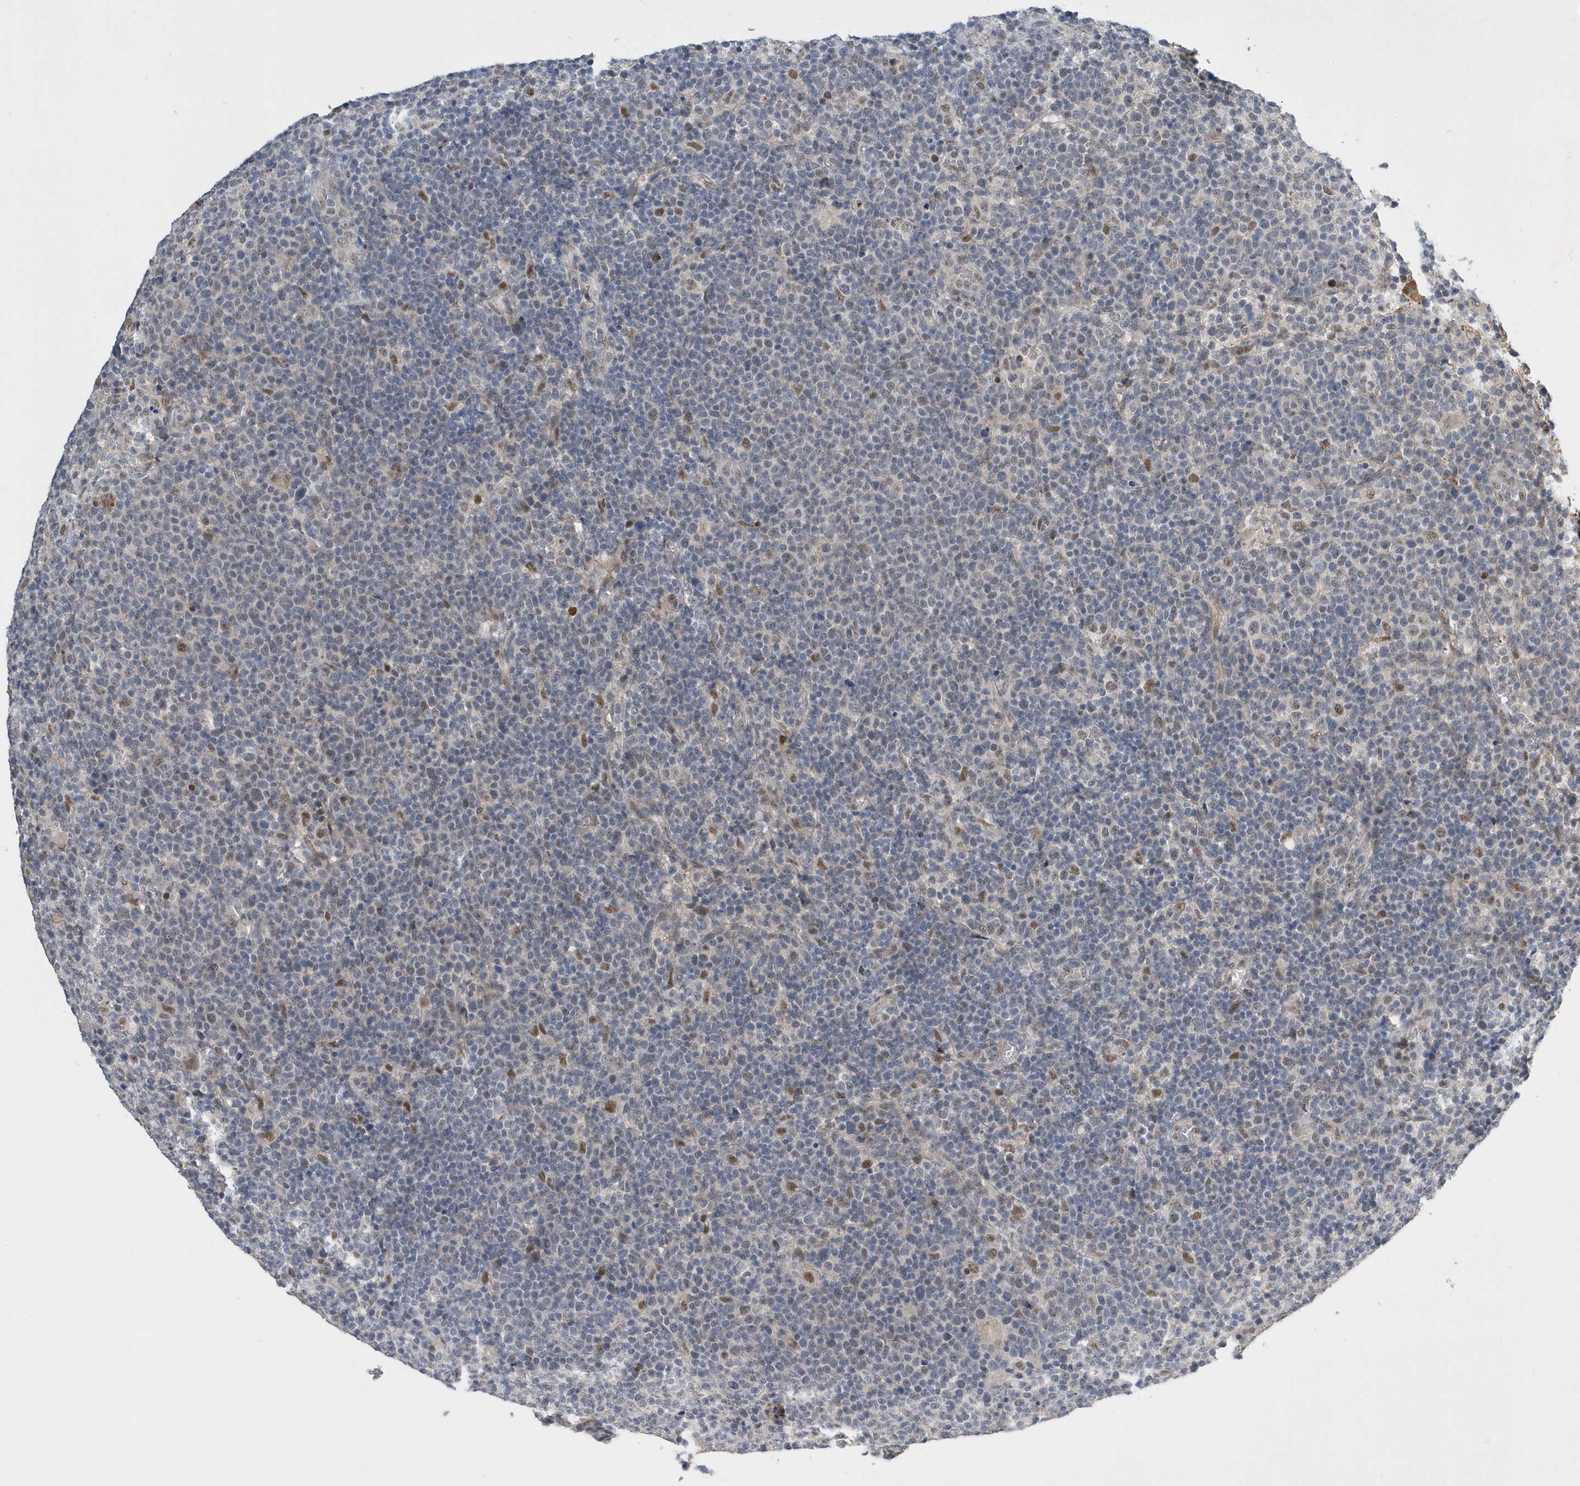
{"staining": {"intensity": "negative", "quantity": "none", "location": "none"}, "tissue": "lymphoma", "cell_type": "Tumor cells", "image_type": "cancer", "snomed": [{"axis": "morphology", "description": "Malignant lymphoma, non-Hodgkin's type, High grade"}, {"axis": "topography", "description": "Lymph node"}], "caption": "IHC of human high-grade malignant lymphoma, non-Hodgkin's type displays no positivity in tumor cells. Brightfield microscopy of IHC stained with DAB (3,3'-diaminobenzidine) (brown) and hematoxylin (blue), captured at high magnification.", "gene": "FAM217A", "patient": {"sex": "male", "age": 61}}